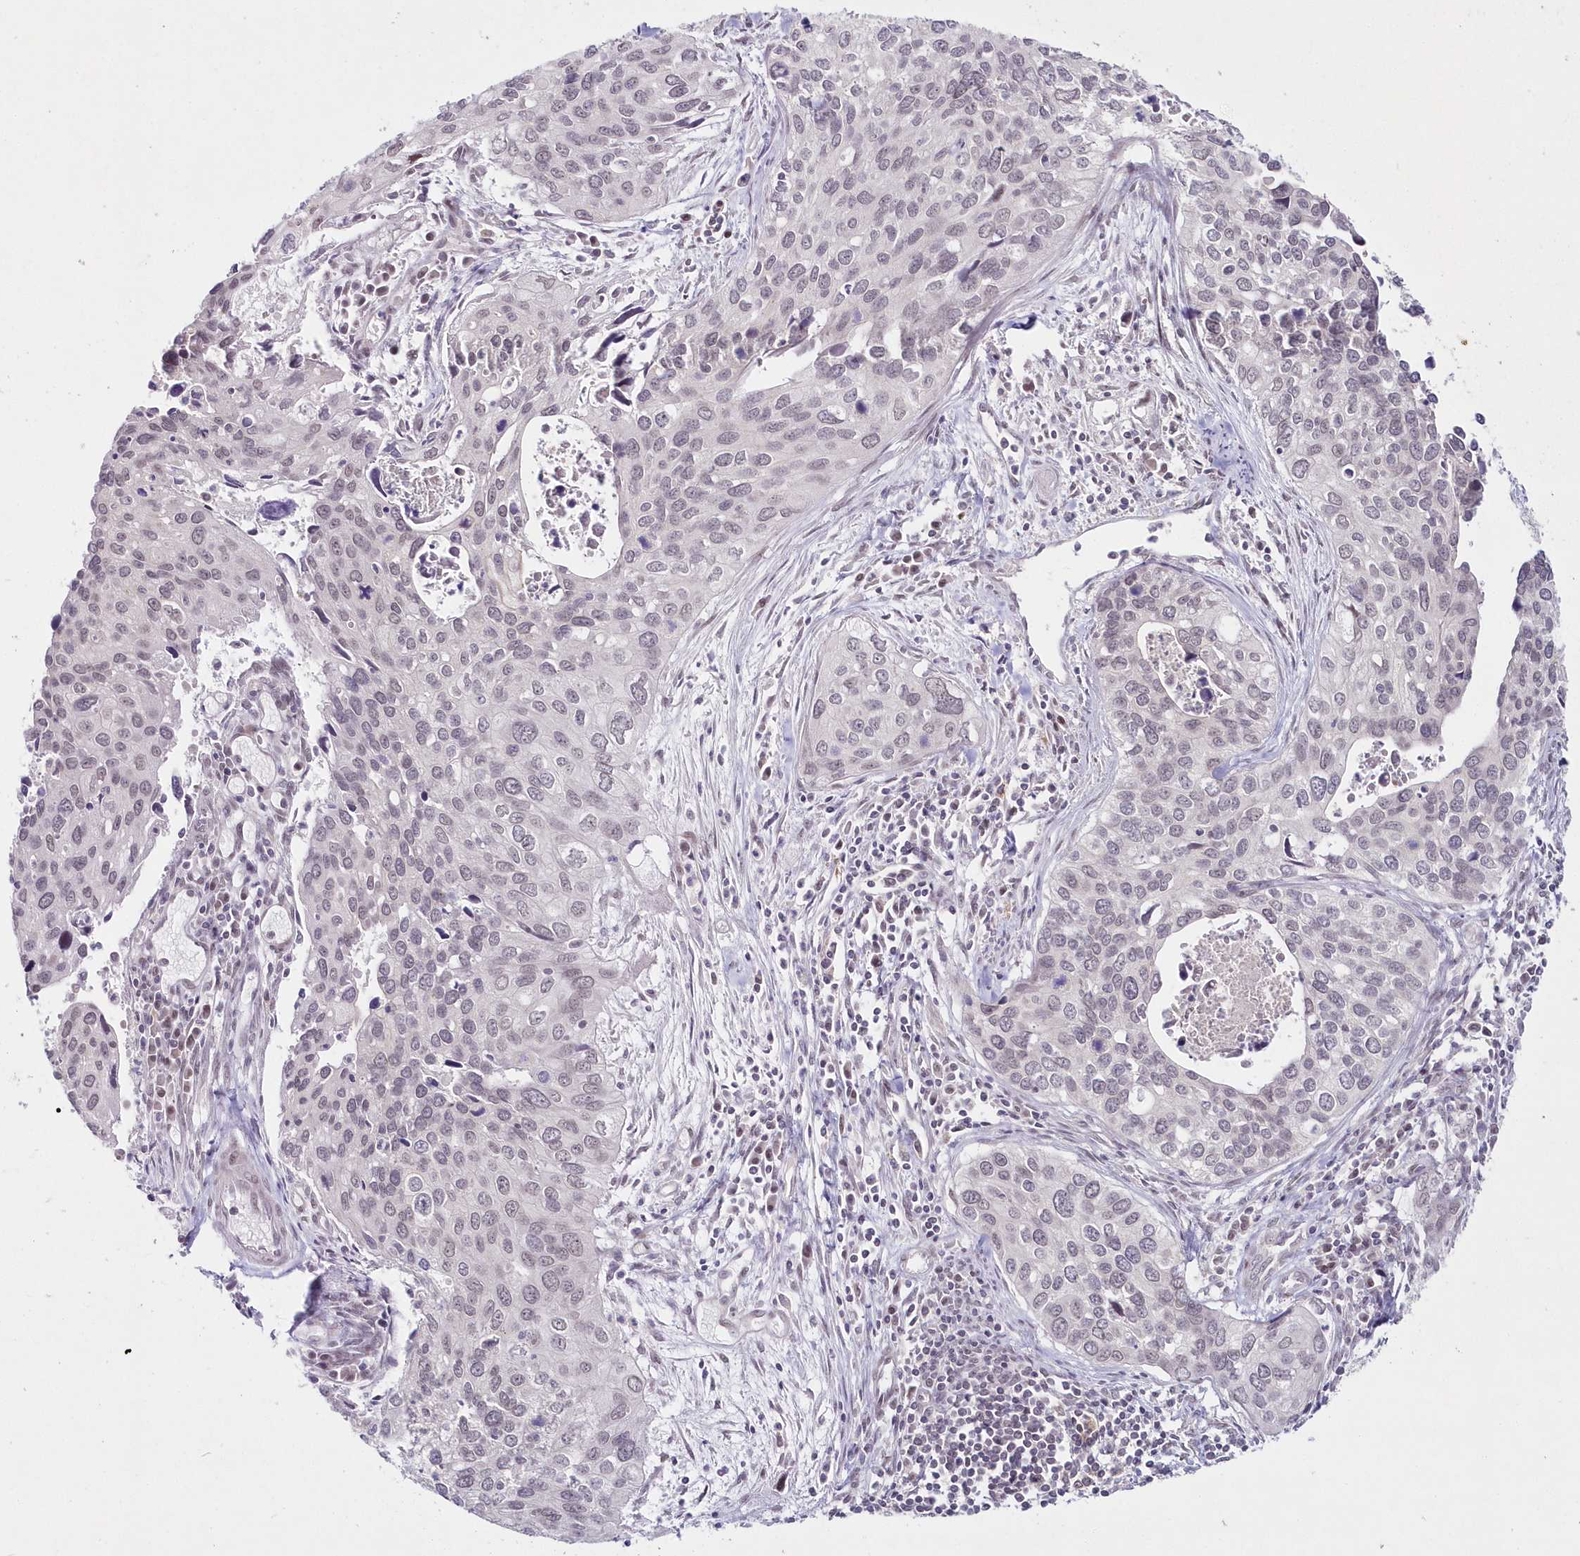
{"staining": {"intensity": "negative", "quantity": "none", "location": "none"}, "tissue": "cervical cancer", "cell_type": "Tumor cells", "image_type": "cancer", "snomed": [{"axis": "morphology", "description": "Squamous cell carcinoma, NOS"}, {"axis": "topography", "description": "Cervix"}], "caption": "Cervical cancer stained for a protein using IHC displays no positivity tumor cells.", "gene": "HYCC2", "patient": {"sex": "female", "age": 55}}